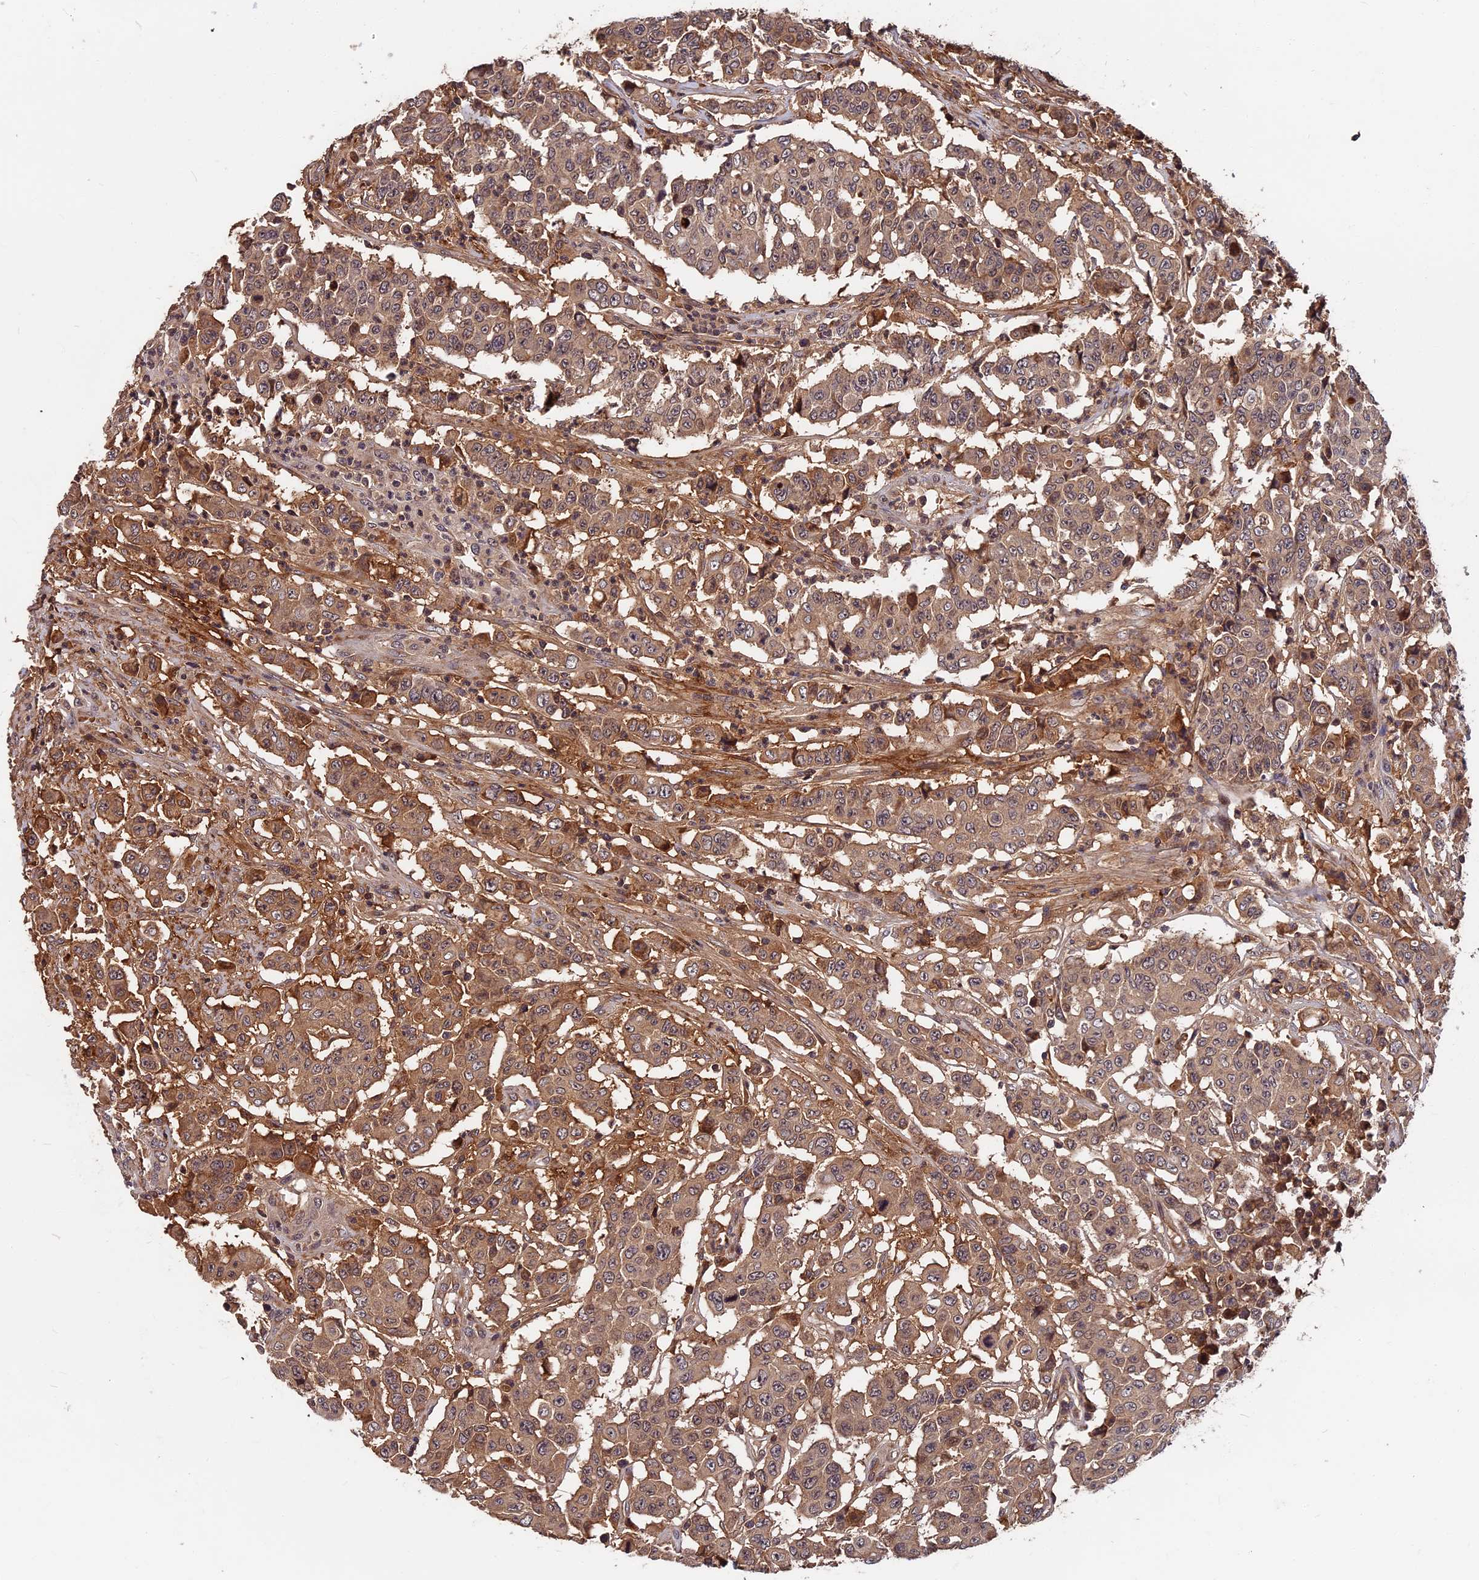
{"staining": {"intensity": "moderate", "quantity": ">75%", "location": "cytoplasmic/membranous"}, "tissue": "colorectal cancer", "cell_type": "Tumor cells", "image_type": "cancer", "snomed": [{"axis": "morphology", "description": "Adenocarcinoma, NOS"}, {"axis": "topography", "description": "Colon"}], "caption": "This photomicrograph displays IHC staining of colorectal cancer (adenocarcinoma), with medium moderate cytoplasmic/membranous expression in about >75% of tumor cells.", "gene": "ITIH1", "patient": {"sex": "male", "age": 51}}